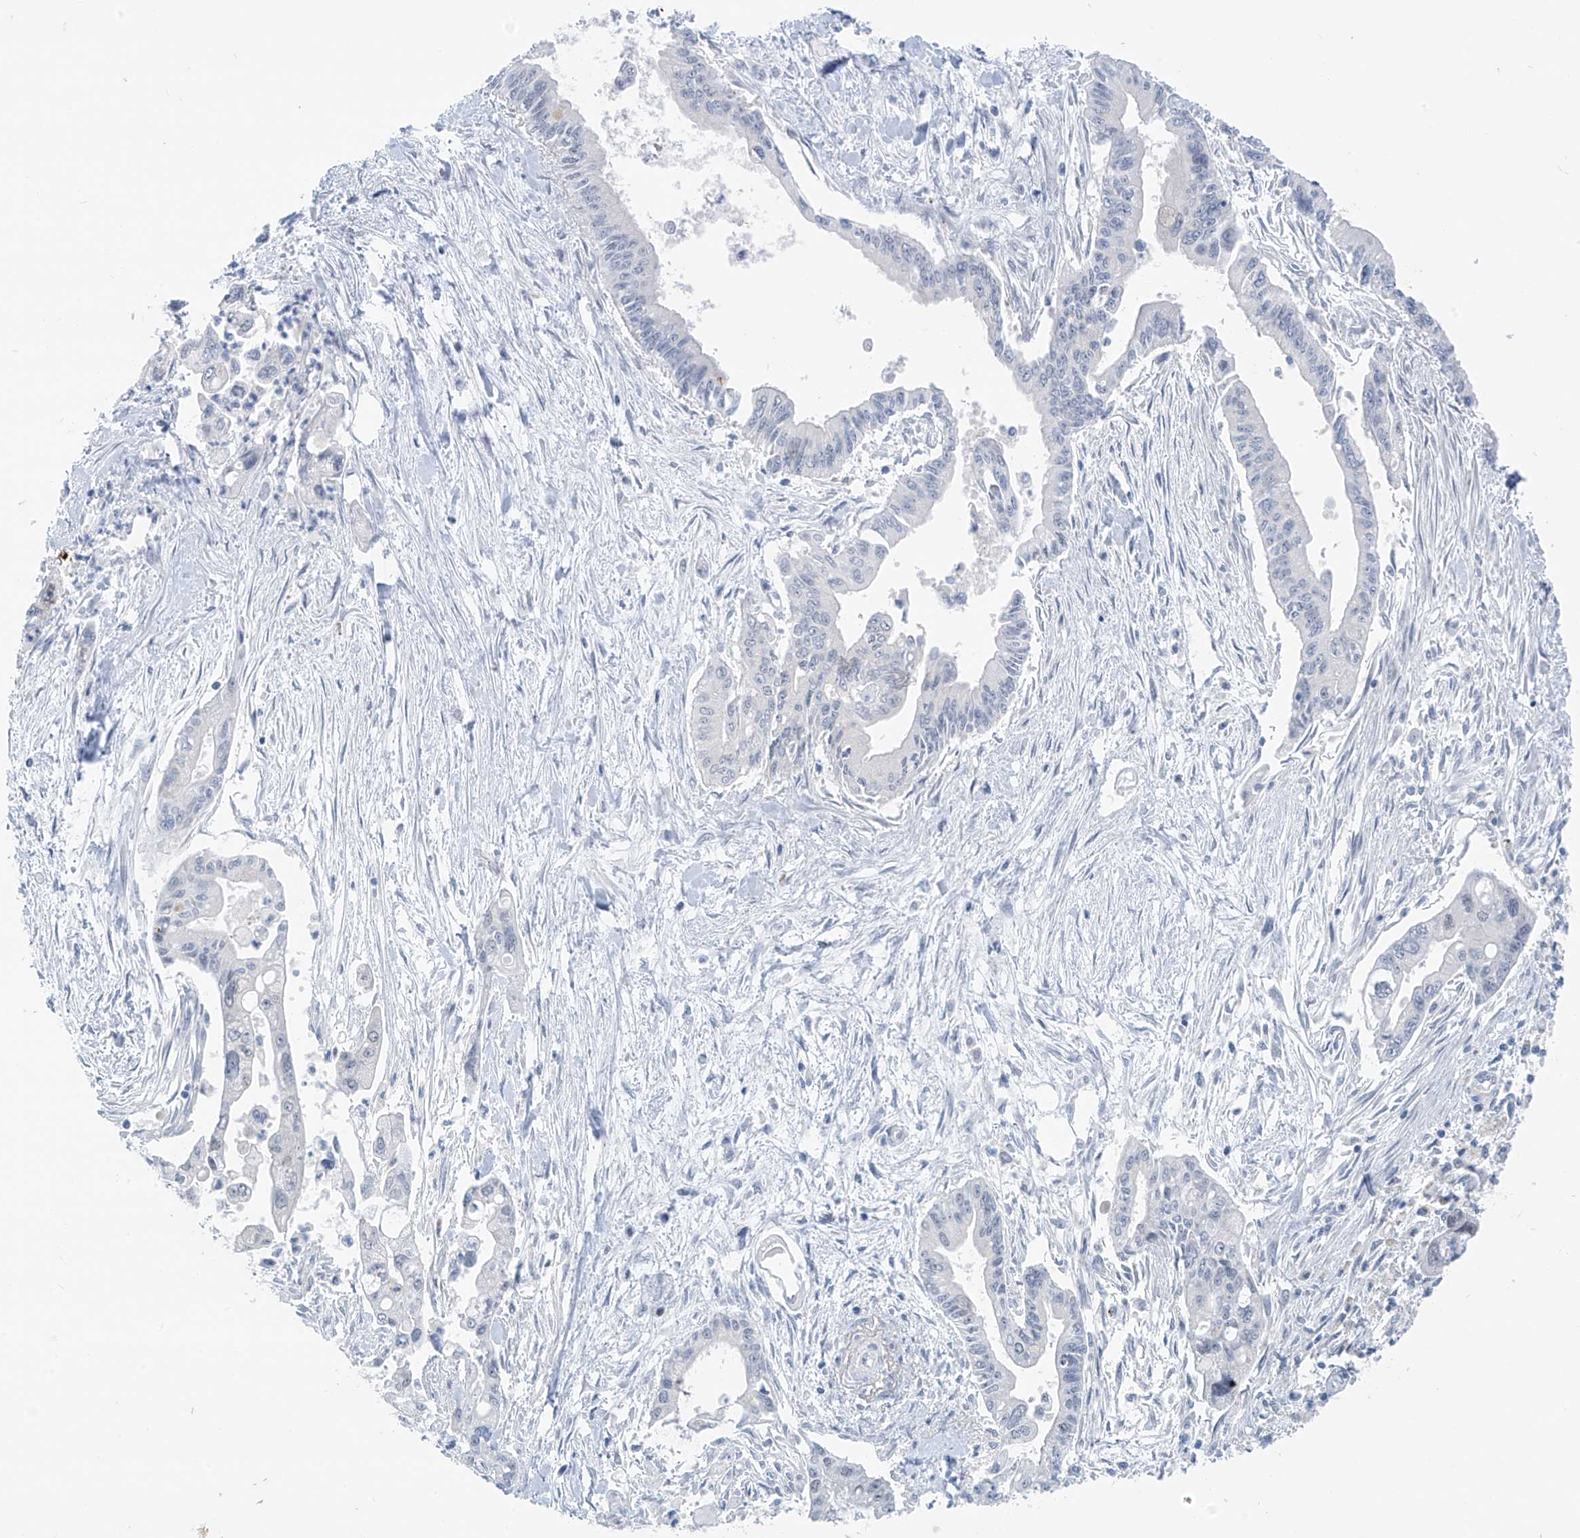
{"staining": {"intensity": "negative", "quantity": "none", "location": "none"}, "tissue": "pancreatic cancer", "cell_type": "Tumor cells", "image_type": "cancer", "snomed": [{"axis": "morphology", "description": "Adenocarcinoma, NOS"}, {"axis": "topography", "description": "Pancreas"}], "caption": "The IHC histopathology image has no significant staining in tumor cells of adenocarcinoma (pancreatic) tissue.", "gene": "ZNF793", "patient": {"sex": "male", "age": 70}}